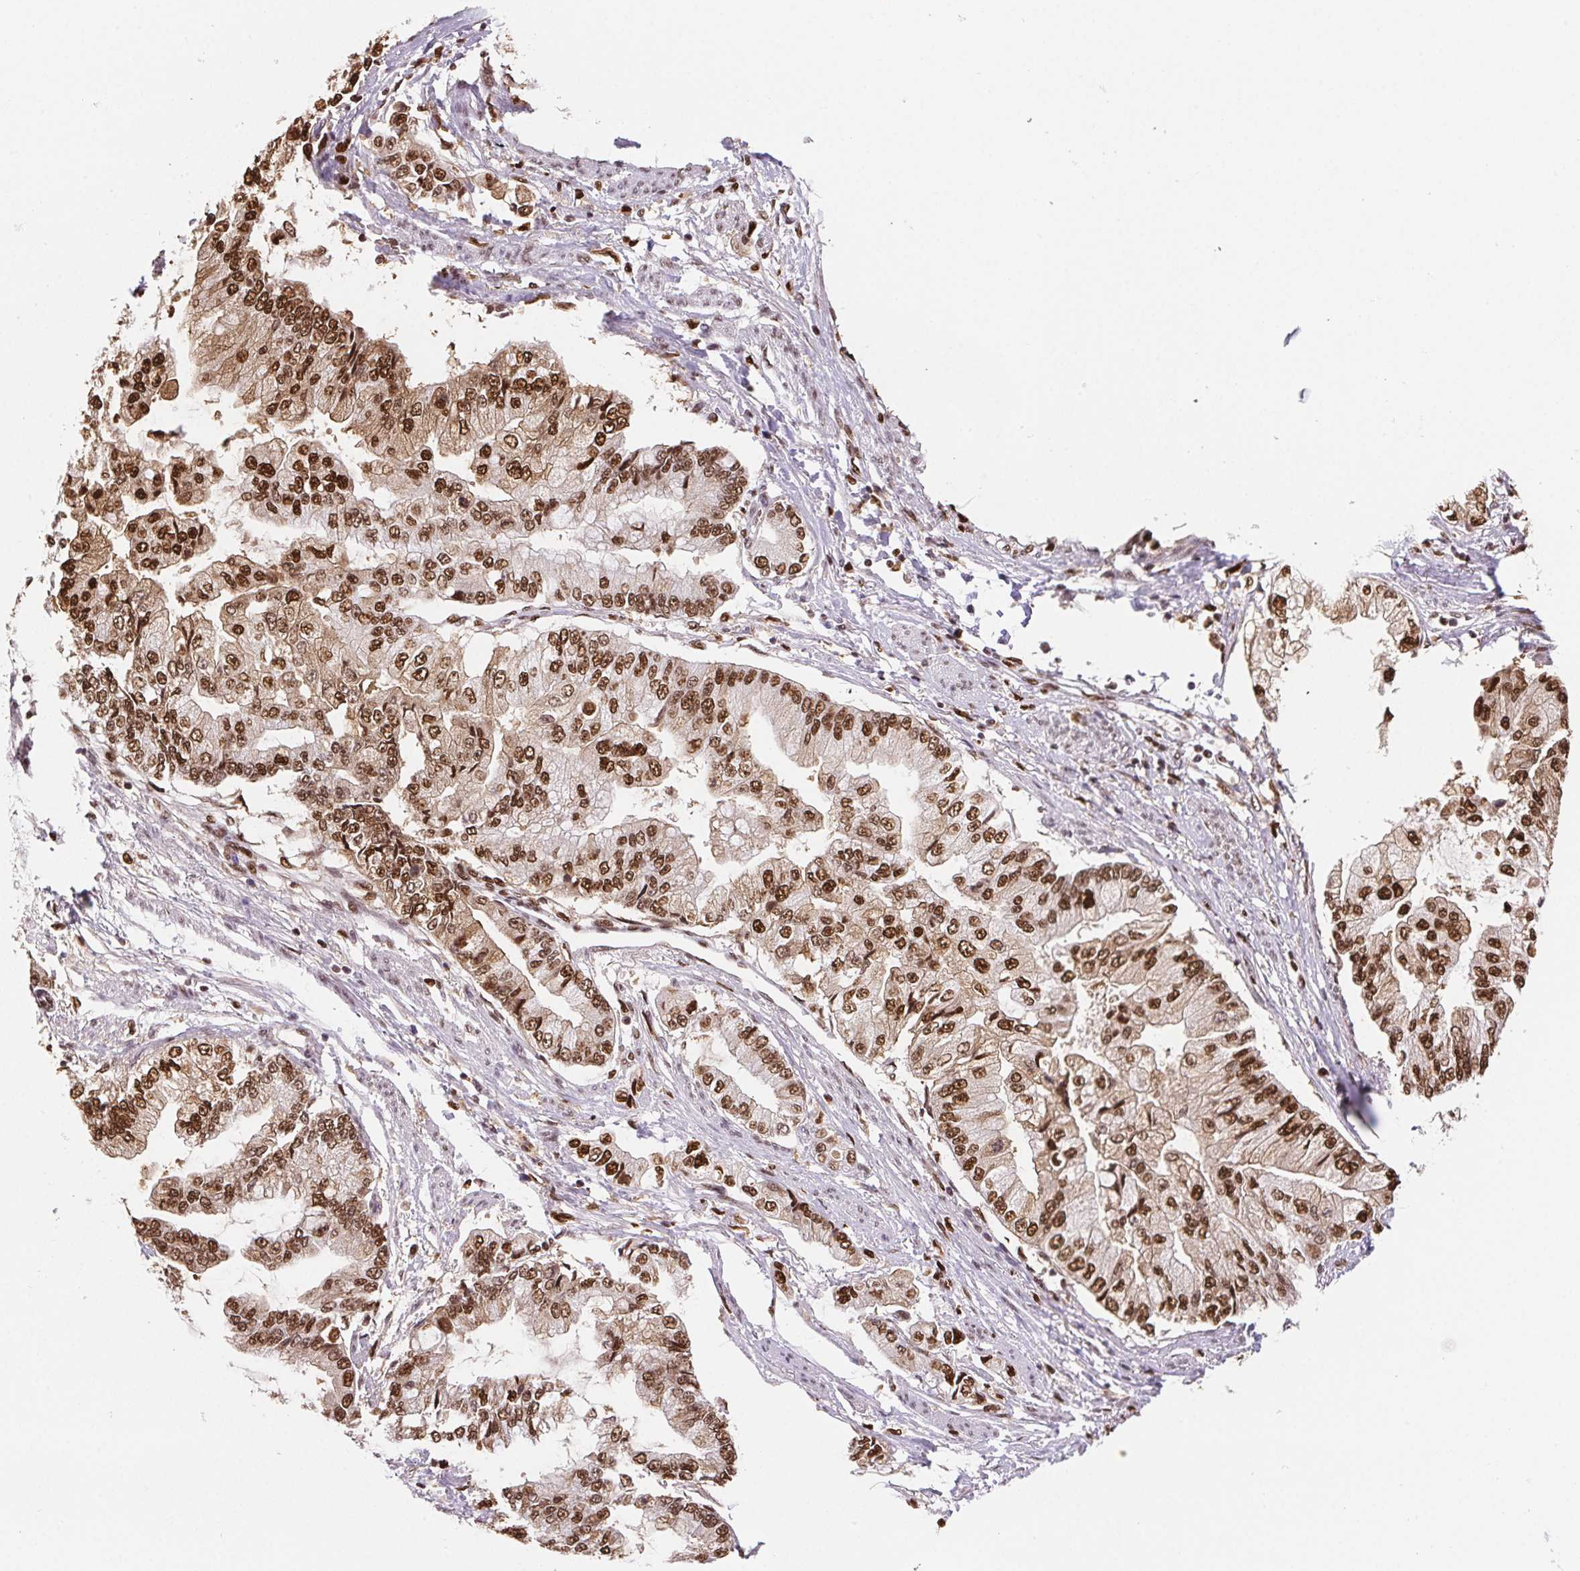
{"staining": {"intensity": "moderate", "quantity": ">75%", "location": "nuclear"}, "tissue": "stomach cancer", "cell_type": "Tumor cells", "image_type": "cancer", "snomed": [{"axis": "morphology", "description": "Adenocarcinoma, NOS"}, {"axis": "topography", "description": "Stomach, upper"}], "caption": "Stomach cancer stained with a protein marker exhibits moderate staining in tumor cells.", "gene": "SET", "patient": {"sex": "female", "age": 74}}